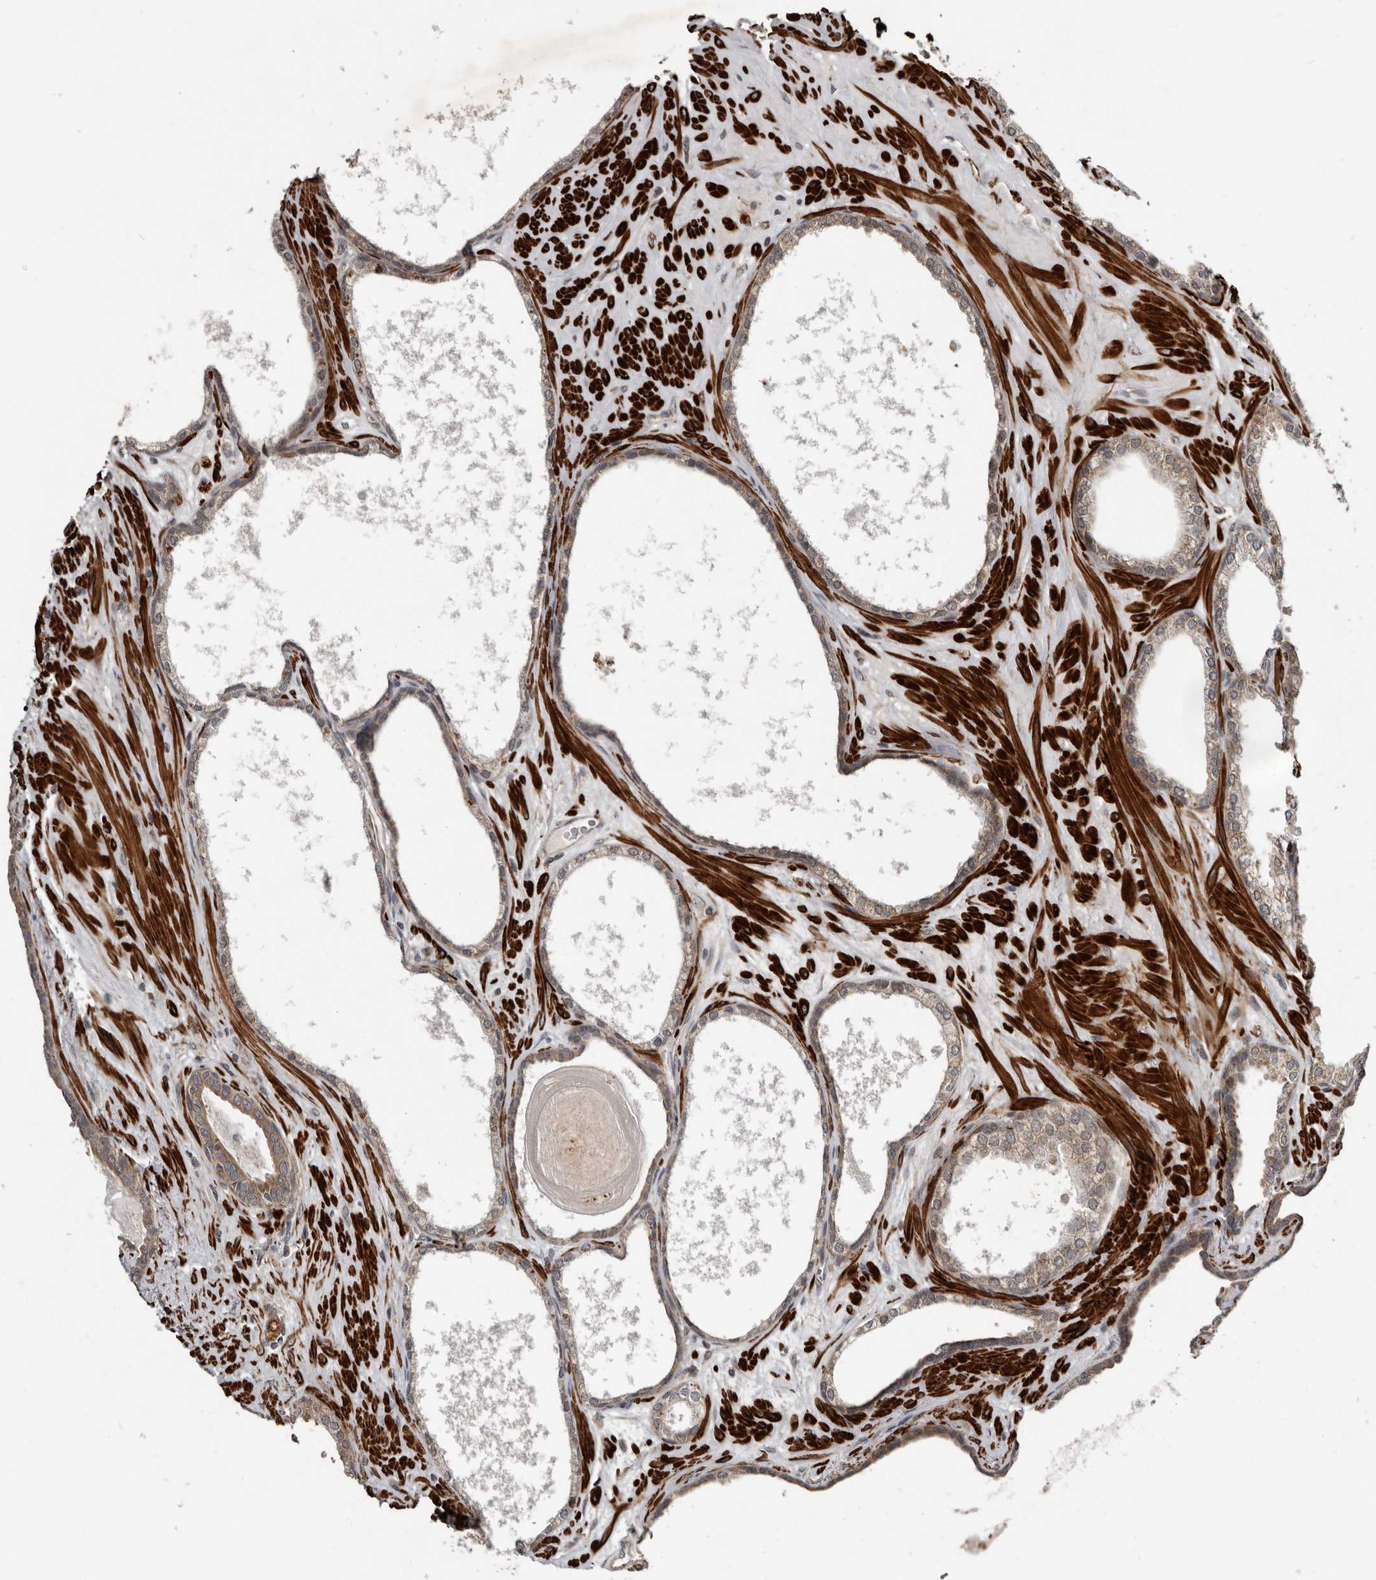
{"staining": {"intensity": "weak", "quantity": "<25%", "location": "cytoplasmic/membranous"}, "tissue": "prostate cancer", "cell_type": "Tumor cells", "image_type": "cancer", "snomed": [{"axis": "morphology", "description": "Adenocarcinoma, Low grade"}, {"axis": "topography", "description": "Prostate"}], "caption": "This micrograph is of prostate cancer stained with immunohistochemistry (IHC) to label a protein in brown with the nuclei are counter-stained blue. There is no positivity in tumor cells. (DAB immunohistochemistry (IHC), high magnification).", "gene": "FGFR4", "patient": {"sex": "male", "age": 70}}